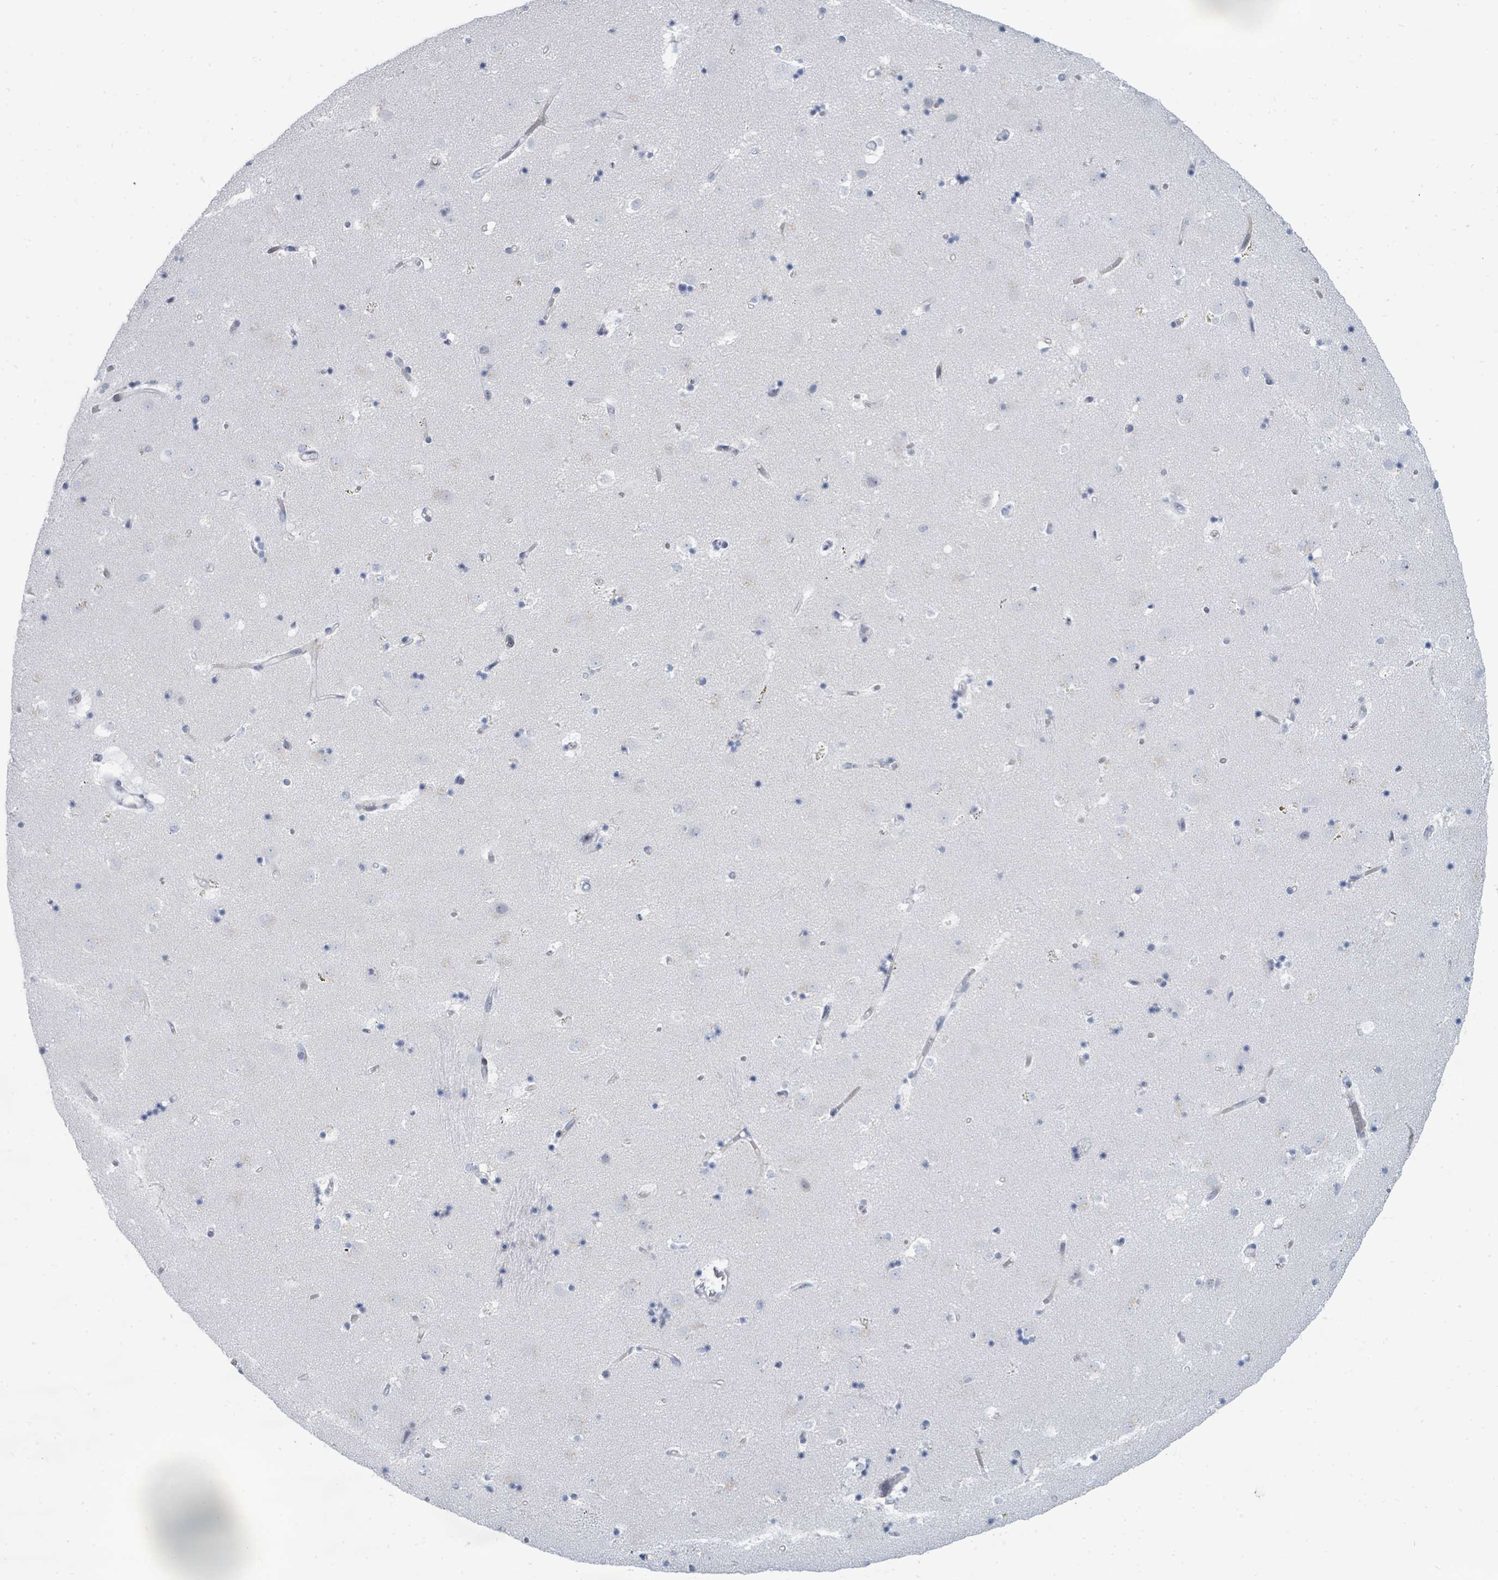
{"staining": {"intensity": "negative", "quantity": "none", "location": "none"}, "tissue": "caudate", "cell_type": "Glial cells", "image_type": "normal", "snomed": [{"axis": "morphology", "description": "Normal tissue, NOS"}, {"axis": "topography", "description": "Lateral ventricle wall"}], "caption": "IHC micrograph of benign caudate: caudate stained with DAB (3,3'-diaminobenzidine) displays no significant protein expression in glial cells.", "gene": "SUMO2", "patient": {"sex": "male", "age": 58}}